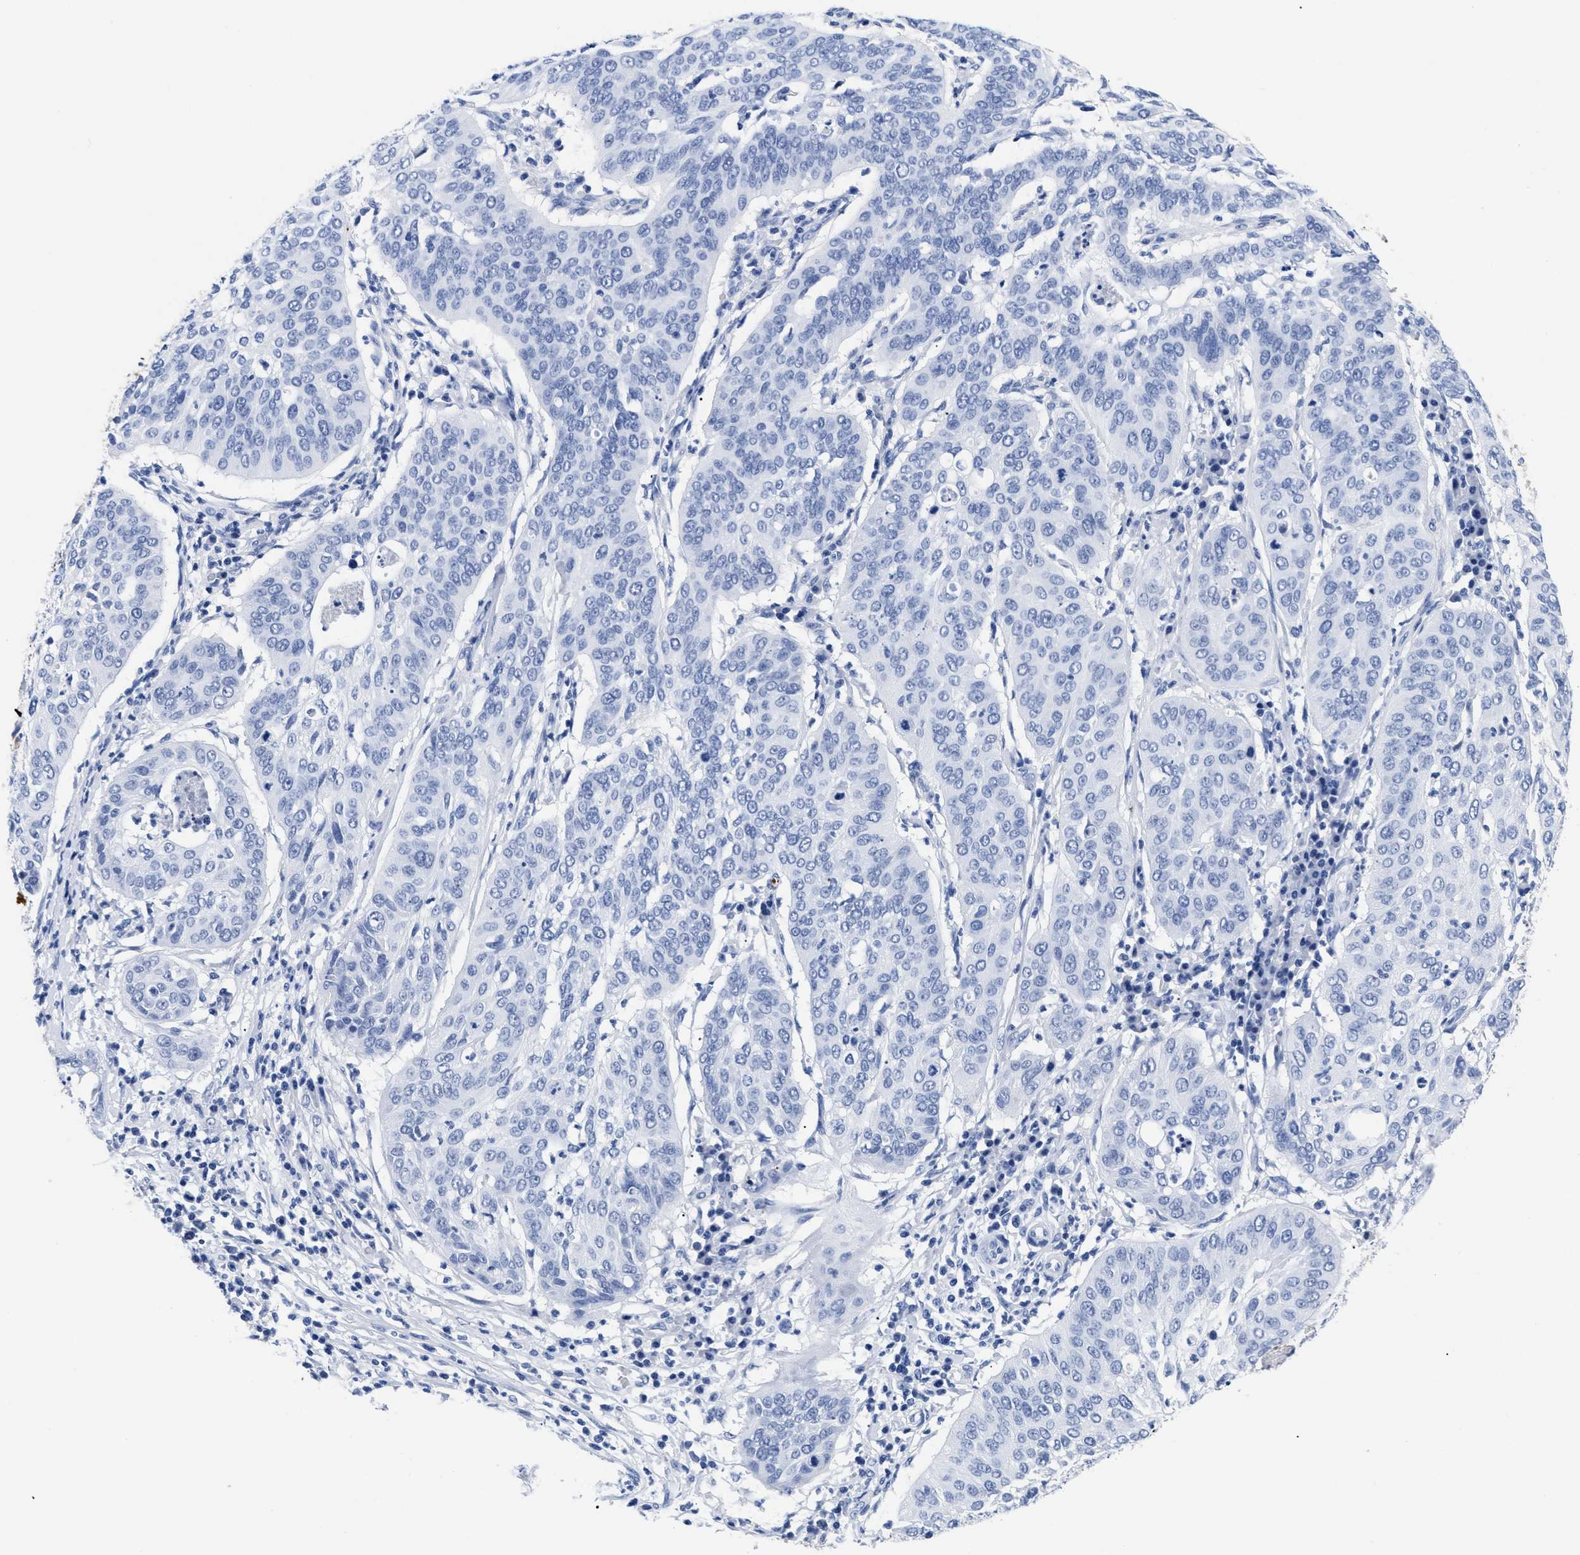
{"staining": {"intensity": "negative", "quantity": "none", "location": "none"}, "tissue": "cervical cancer", "cell_type": "Tumor cells", "image_type": "cancer", "snomed": [{"axis": "morphology", "description": "Normal tissue, NOS"}, {"axis": "morphology", "description": "Squamous cell carcinoma, NOS"}, {"axis": "topography", "description": "Cervix"}], "caption": "Tumor cells show no significant protein expression in cervical squamous cell carcinoma.", "gene": "TREML1", "patient": {"sex": "female", "age": 39}}